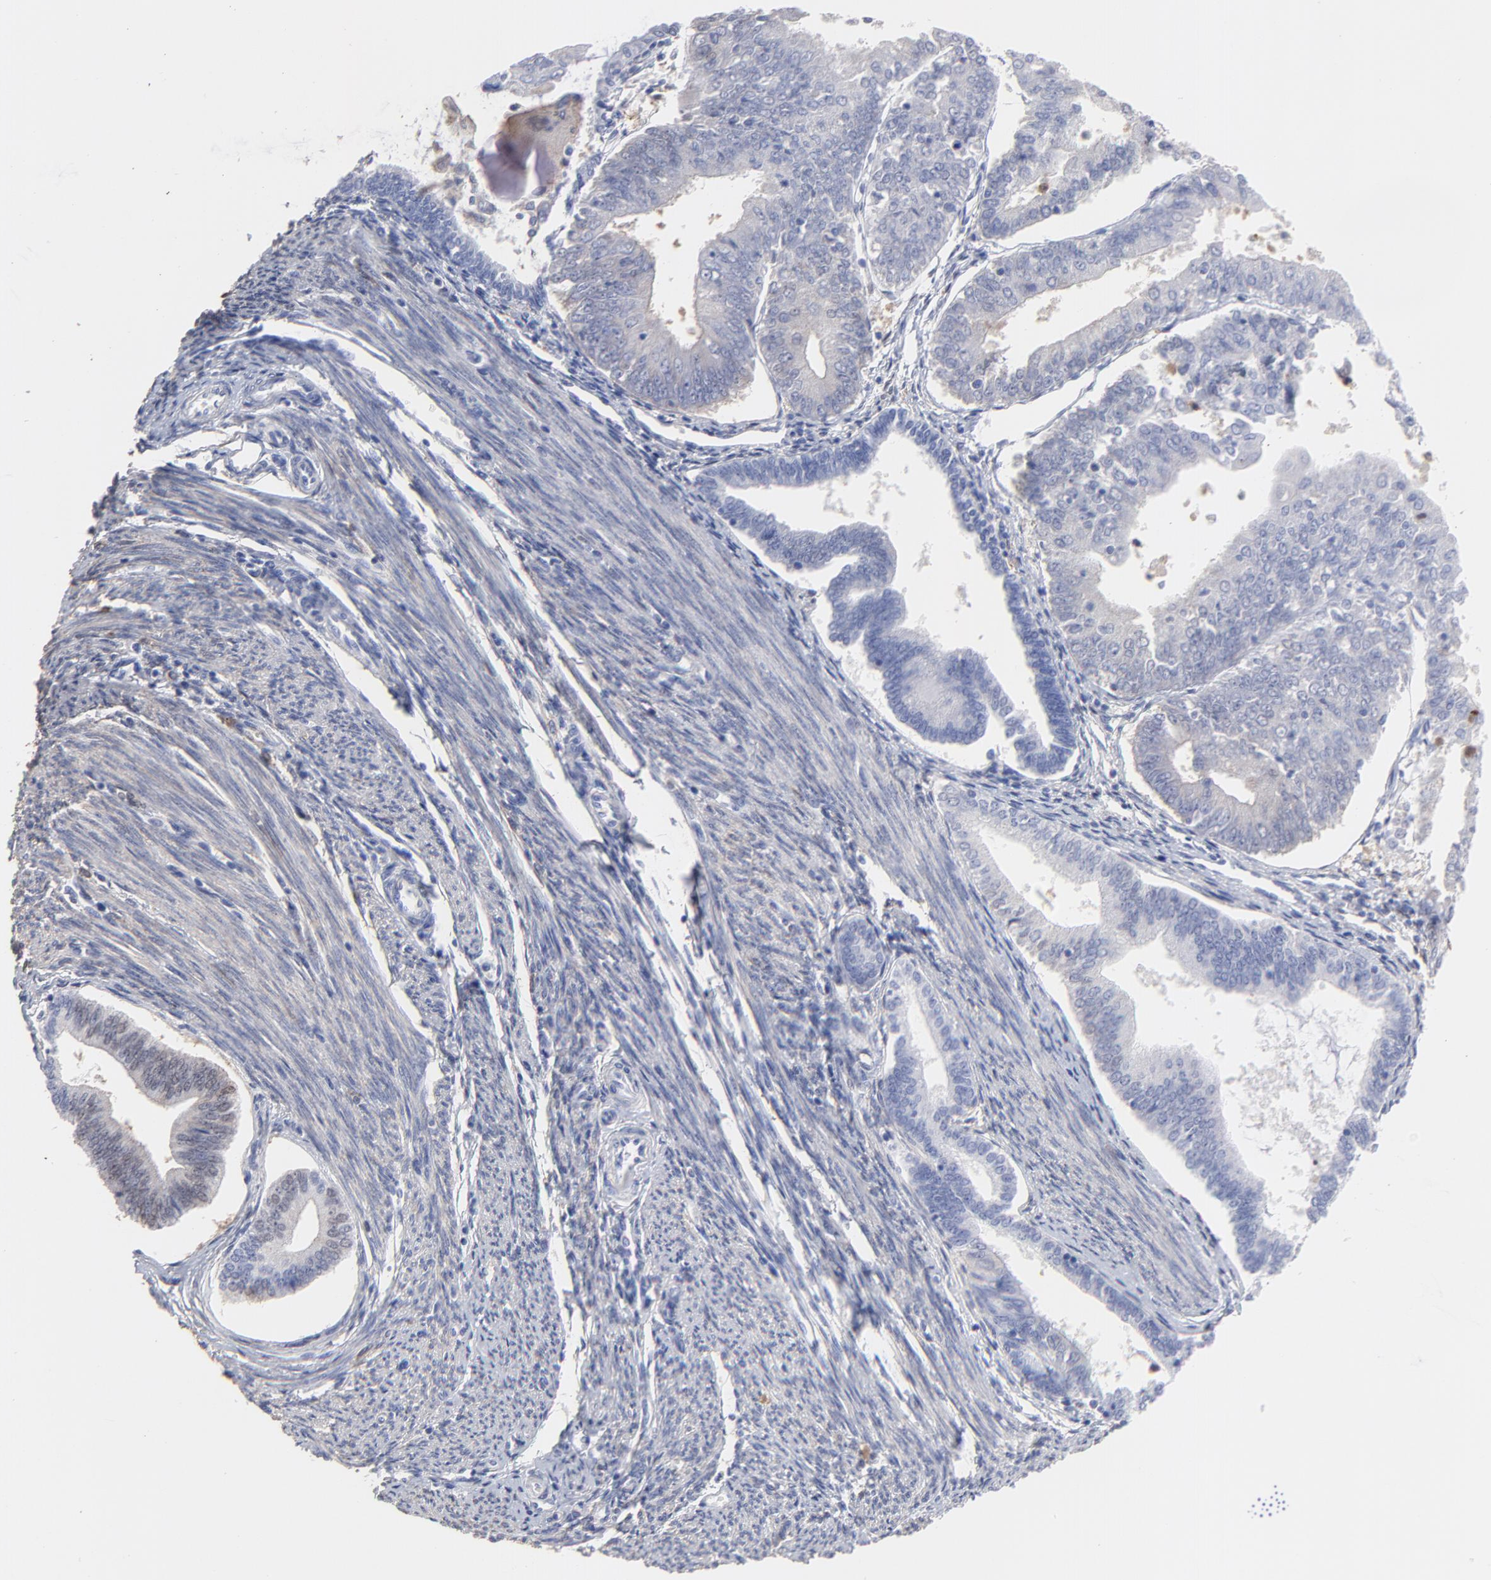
{"staining": {"intensity": "weak", "quantity": "<25%", "location": "nuclear"}, "tissue": "endometrial cancer", "cell_type": "Tumor cells", "image_type": "cancer", "snomed": [{"axis": "morphology", "description": "Adenocarcinoma, NOS"}, {"axis": "topography", "description": "Endometrium"}], "caption": "Adenocarcinoma (endometrial) was stained to show a protein in brown. There is no significant staining in tumor cells. (Immunohistochemistry (ihc), brightfield microscopy, high magnification).", "gene": "SMARCA1", "patient": {"sex": "female", "age": 79}}